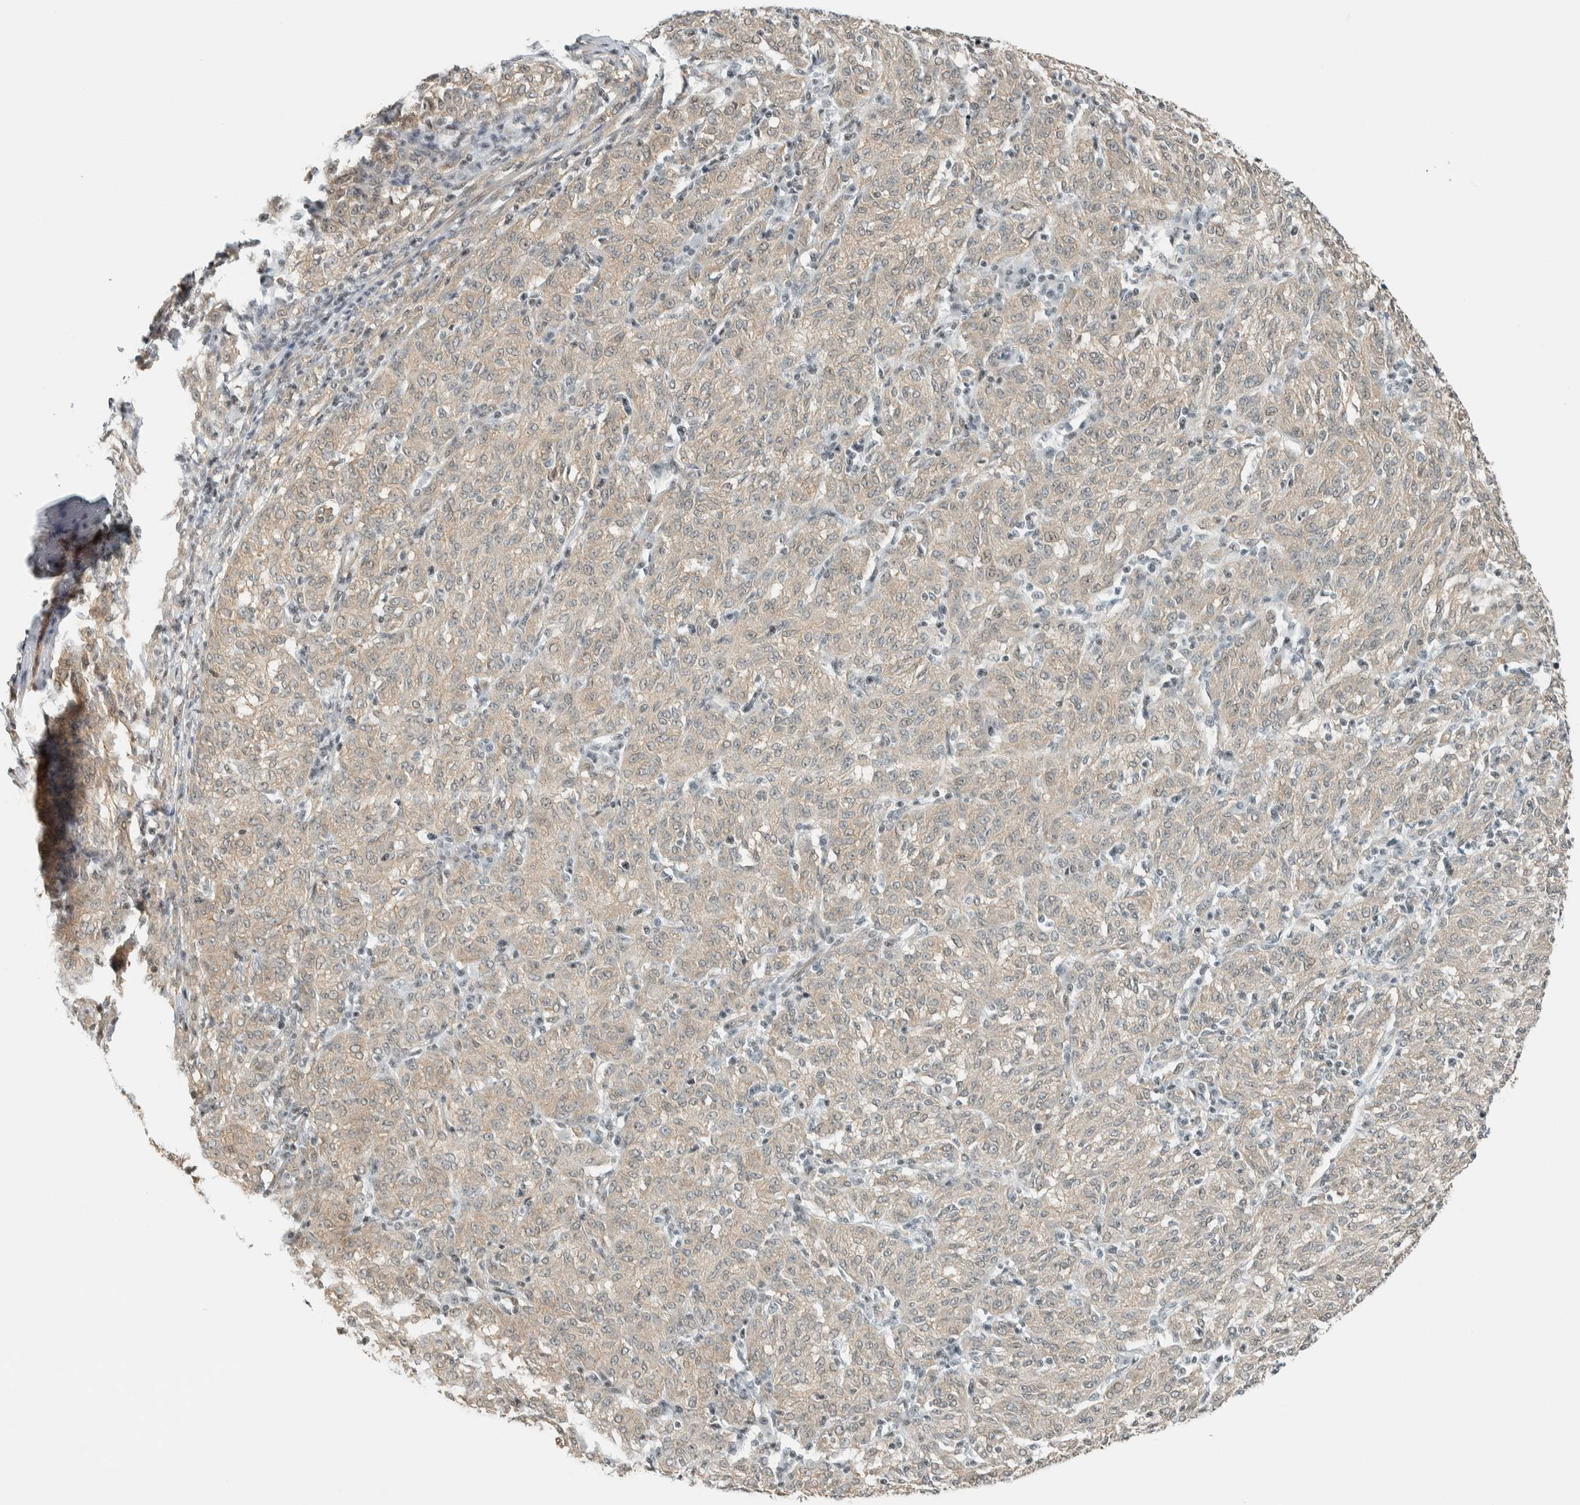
{"staining": {"intensity": "weak", "quantity": "25%-75%", "location": "cytoplasmic/membranous"}, "tissue": "melanoma", "cell_type": "Tumor cells", "image_type": "cancer", "snomed": [{"axis": "morphology", "description": "Malignant melanoma, NOS"}, {"axis": "topography", "description": "Skin"}], "caption": "Weak cytoplasmic/membranous expression is seen in approximately 25%-75% of tumor cells in melanoma. The staining was performed using DAB (3,3'-diaminobenzidine) to visualize the protein expression in brown, while the nuclei were stained in blue with hematoxylin (Magnification: 20x).", "gene": "NIBAN2", "patient": {"sex": "female", "age": 72}}